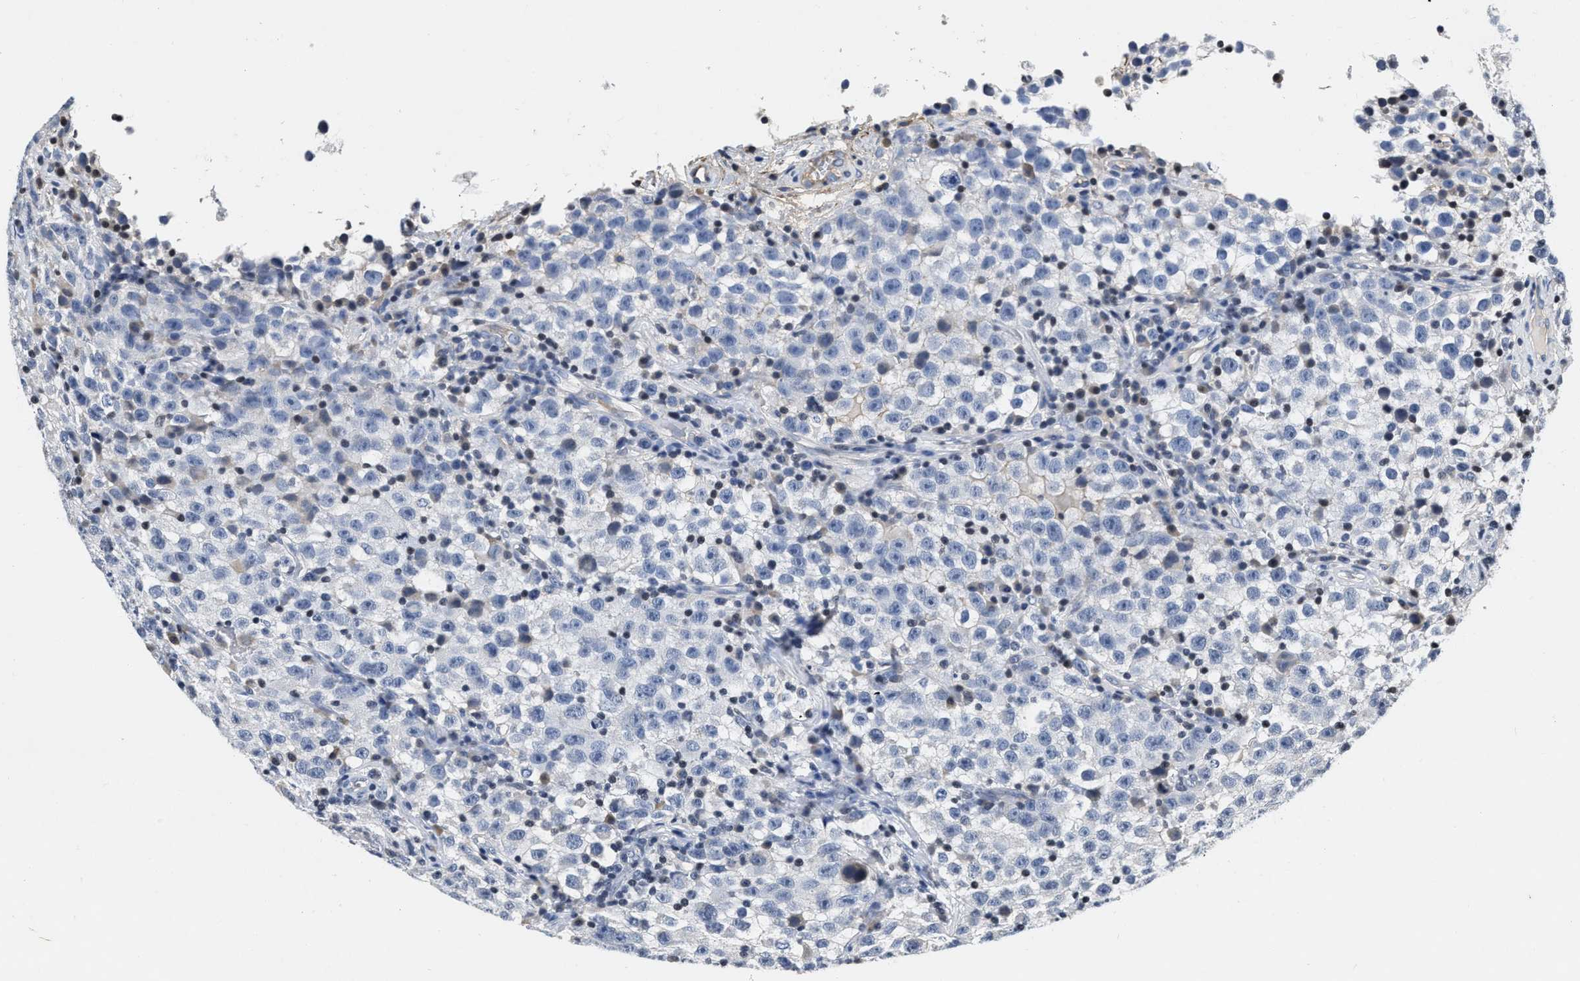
{"staining": {"intensity": "negative", "quantity": "none", "location": "none"}, "tissue": "testis cancer", "cell_type": "Tumor cells", "image_type": "cancer", "snomed": [{"axis": "morphology", "description": "Seminoma, NOS"}, {"axis": "topography", "description": "Testis"}], "caption": "Immunohistochemistry of testis cancer demonstrates no expression in tumor cells. (Immunohistochemistry, brightfield microscopy, high magnification).", "gene": "FBLN2", "patient": {"sex": "male", "age": 22}}